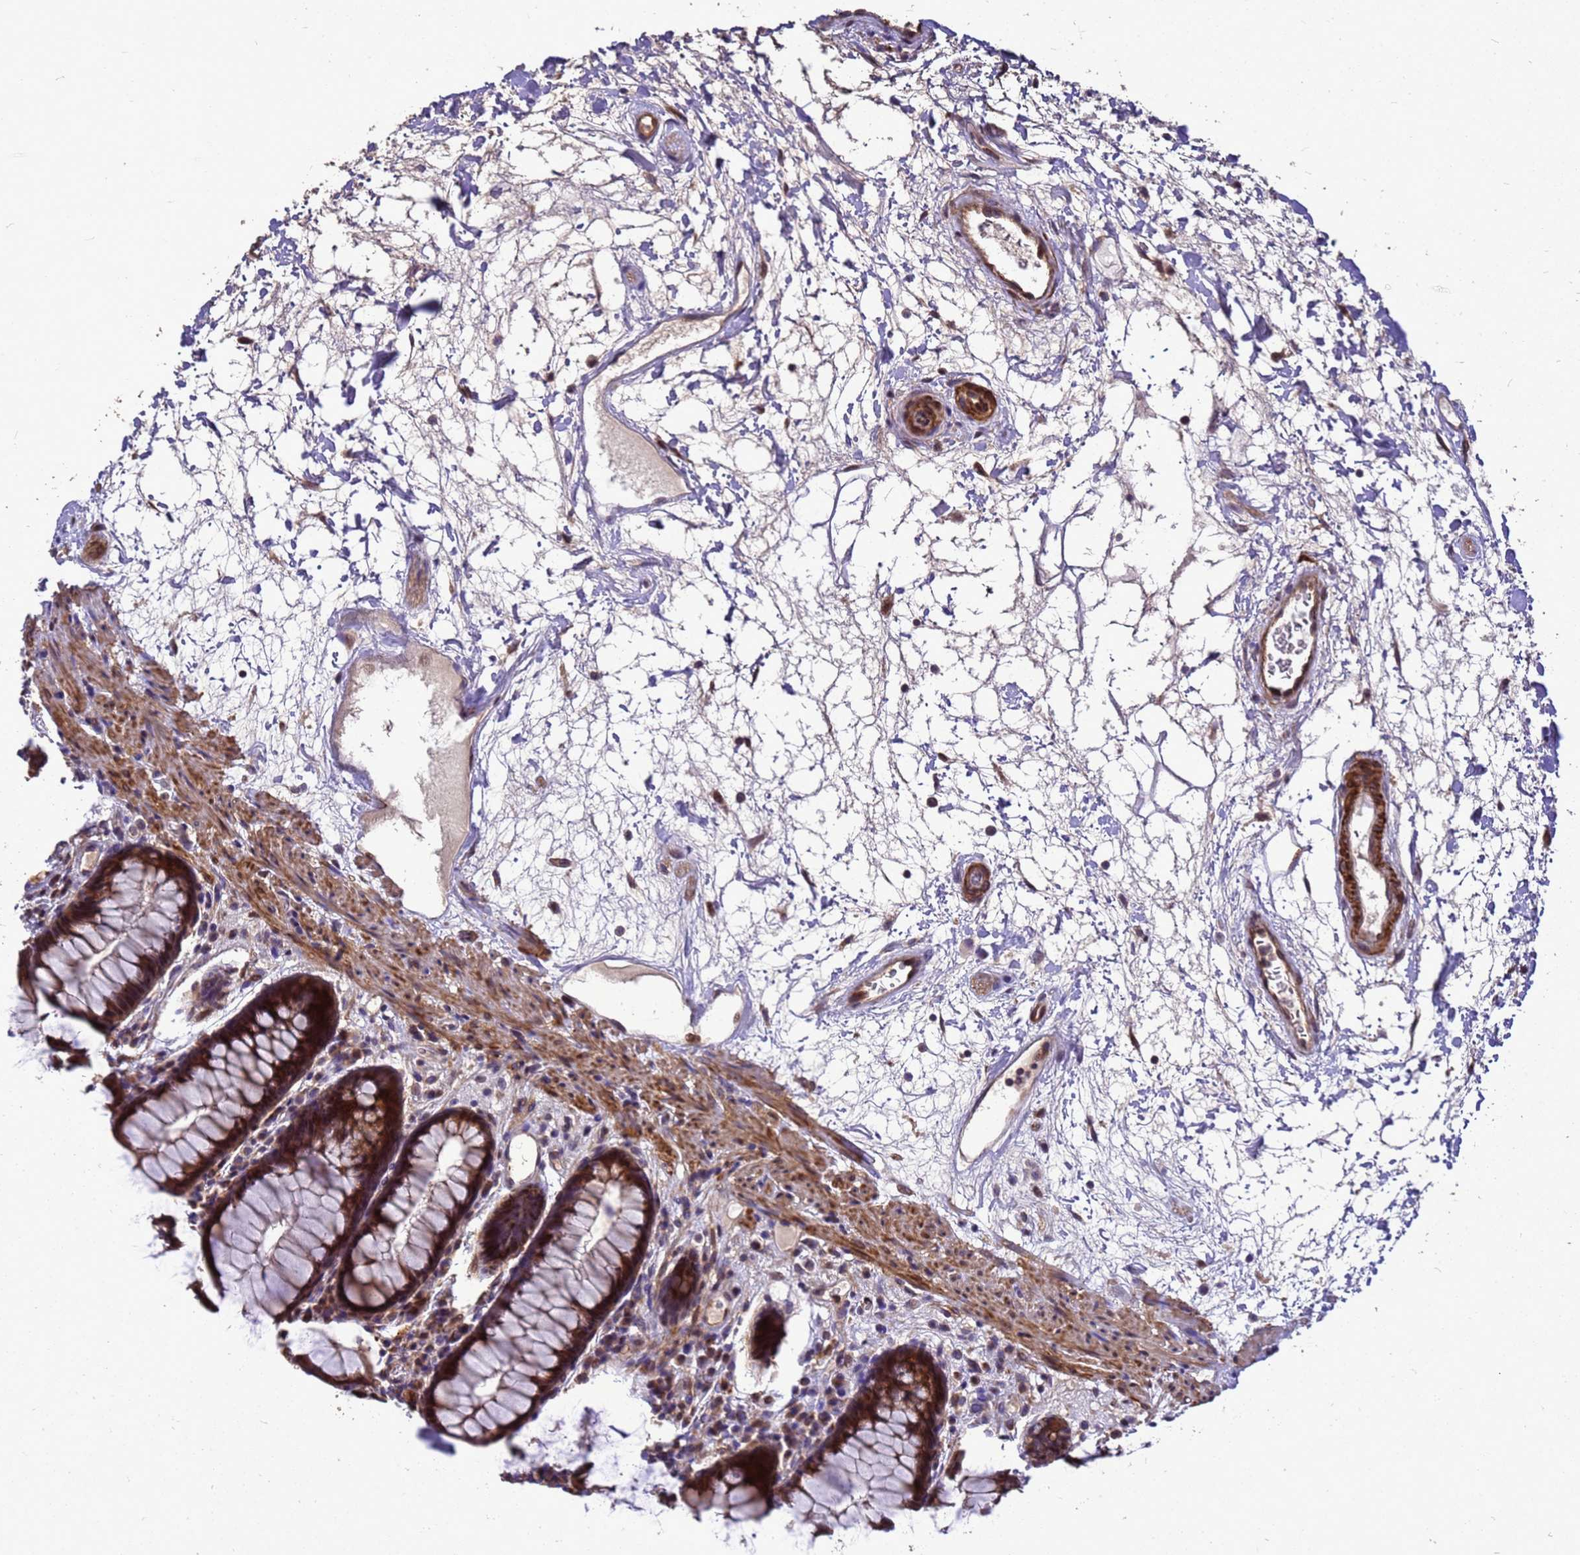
{"staining": {"intensity": "strong", "quantity": ">75%", "location": "cytoplasmic/membranous"}, "tissue": "rectum", "cell_type": "Glandular cells", "image_type": "normal", "snomed": [{"axis": "morphology", "description": "Normal tissue, NOS"}, {"axis": "topography", "description": "Rectum"}], "caption": "A high amount of strong cytoplasmic/membranous positivity is identified in approximately >75% of glandular cells in unremarkable rectum. (DAB IHC with brightfield microscopy, high magnification).", "gene": "RSPRY1", "patient": {"sex": "male", "age": 64}}